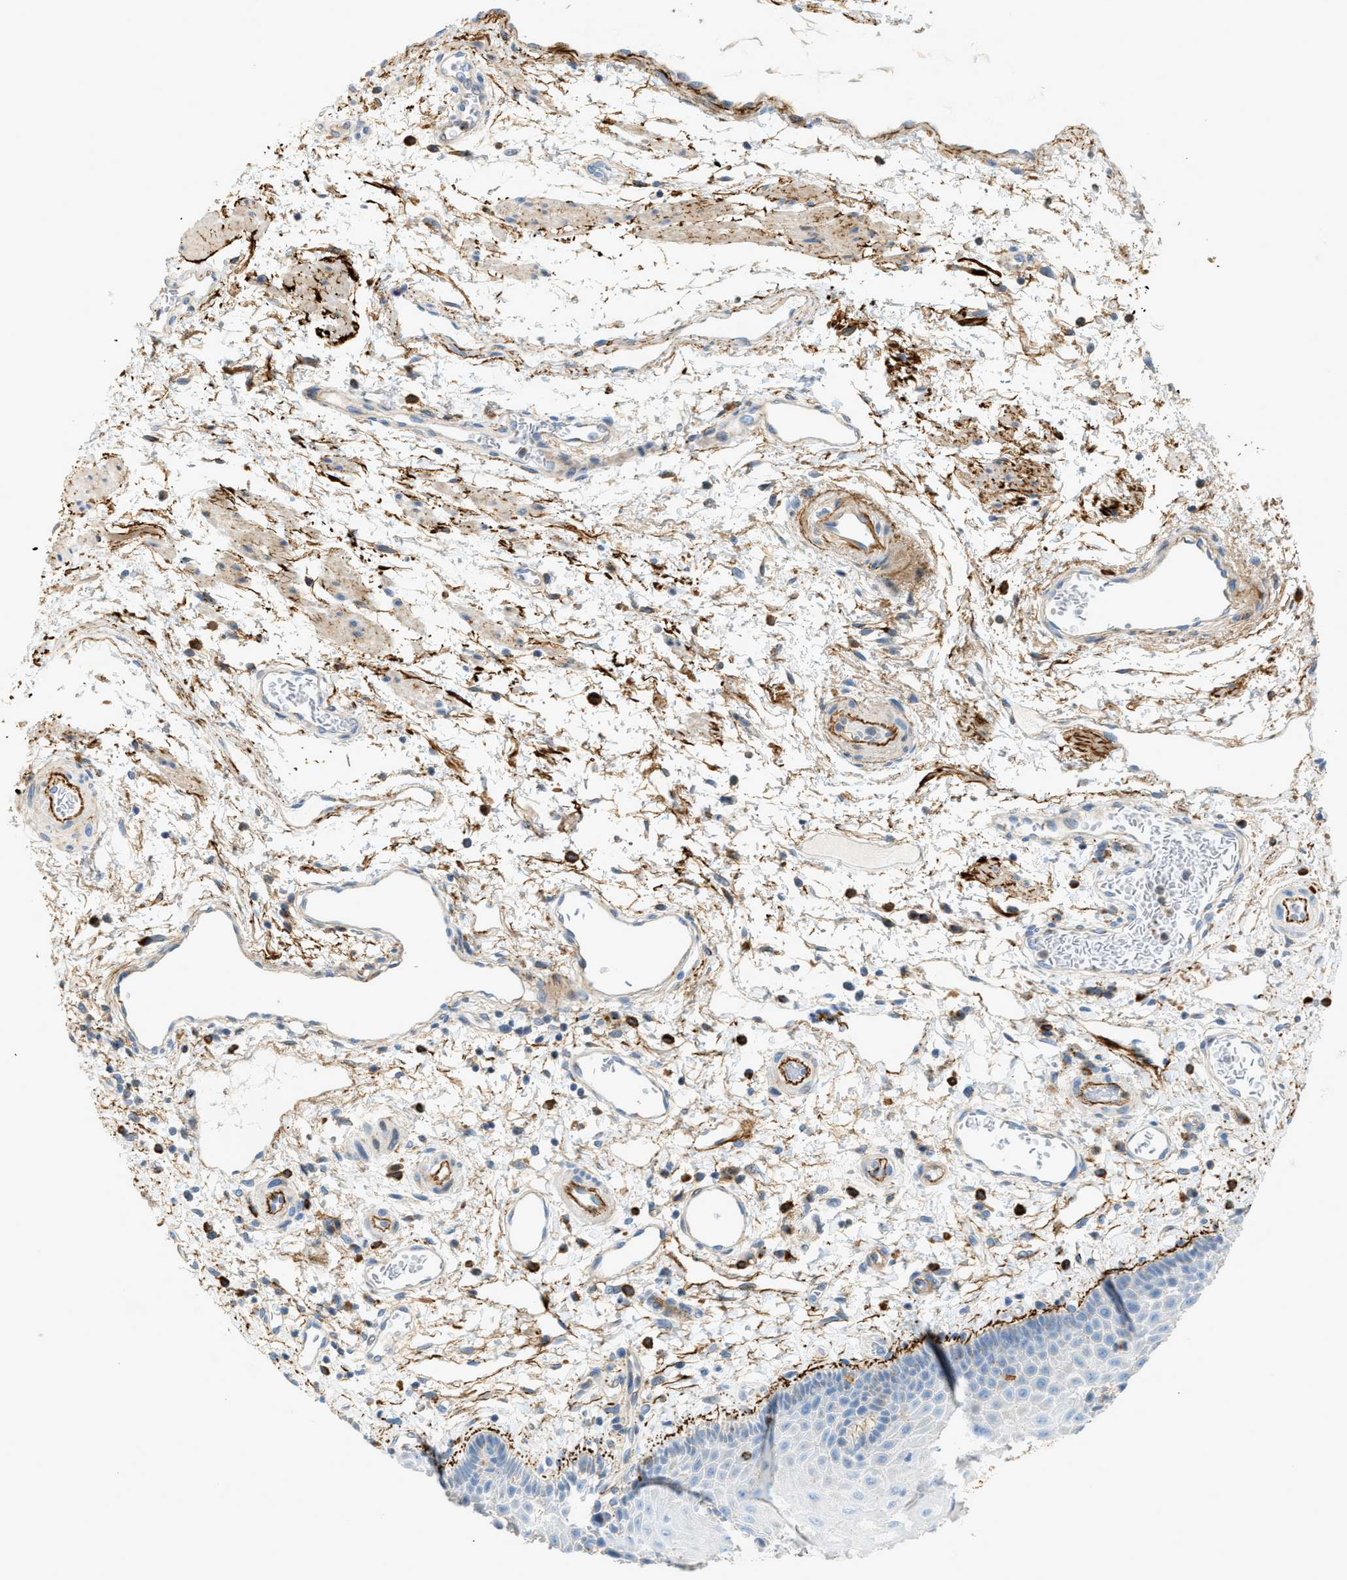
{"staining": {"intensity": "weak", "quantity": "<25%", "location": "cytoplasmic/membranous"}, "tissue": "esophagus", "cell_type": "Squamous epithelial cells", "image_type": "normal", "snomed": [{"axis": "morphology", "description": "Normal tissue, NOS"}, {"axis": "topography", "description": "Esophagus"}], "caption": "Squamous epithelial cells show no significant protein staining in unremarkable esophagus. (Stains: DAB immunohistochemistry (IHC) with hematoxylin counter stain, Microscopy: brightfield microscopy at high magnification).", "gene": "LMBRD1", "patient": {"sex": "male", "age": 54}}